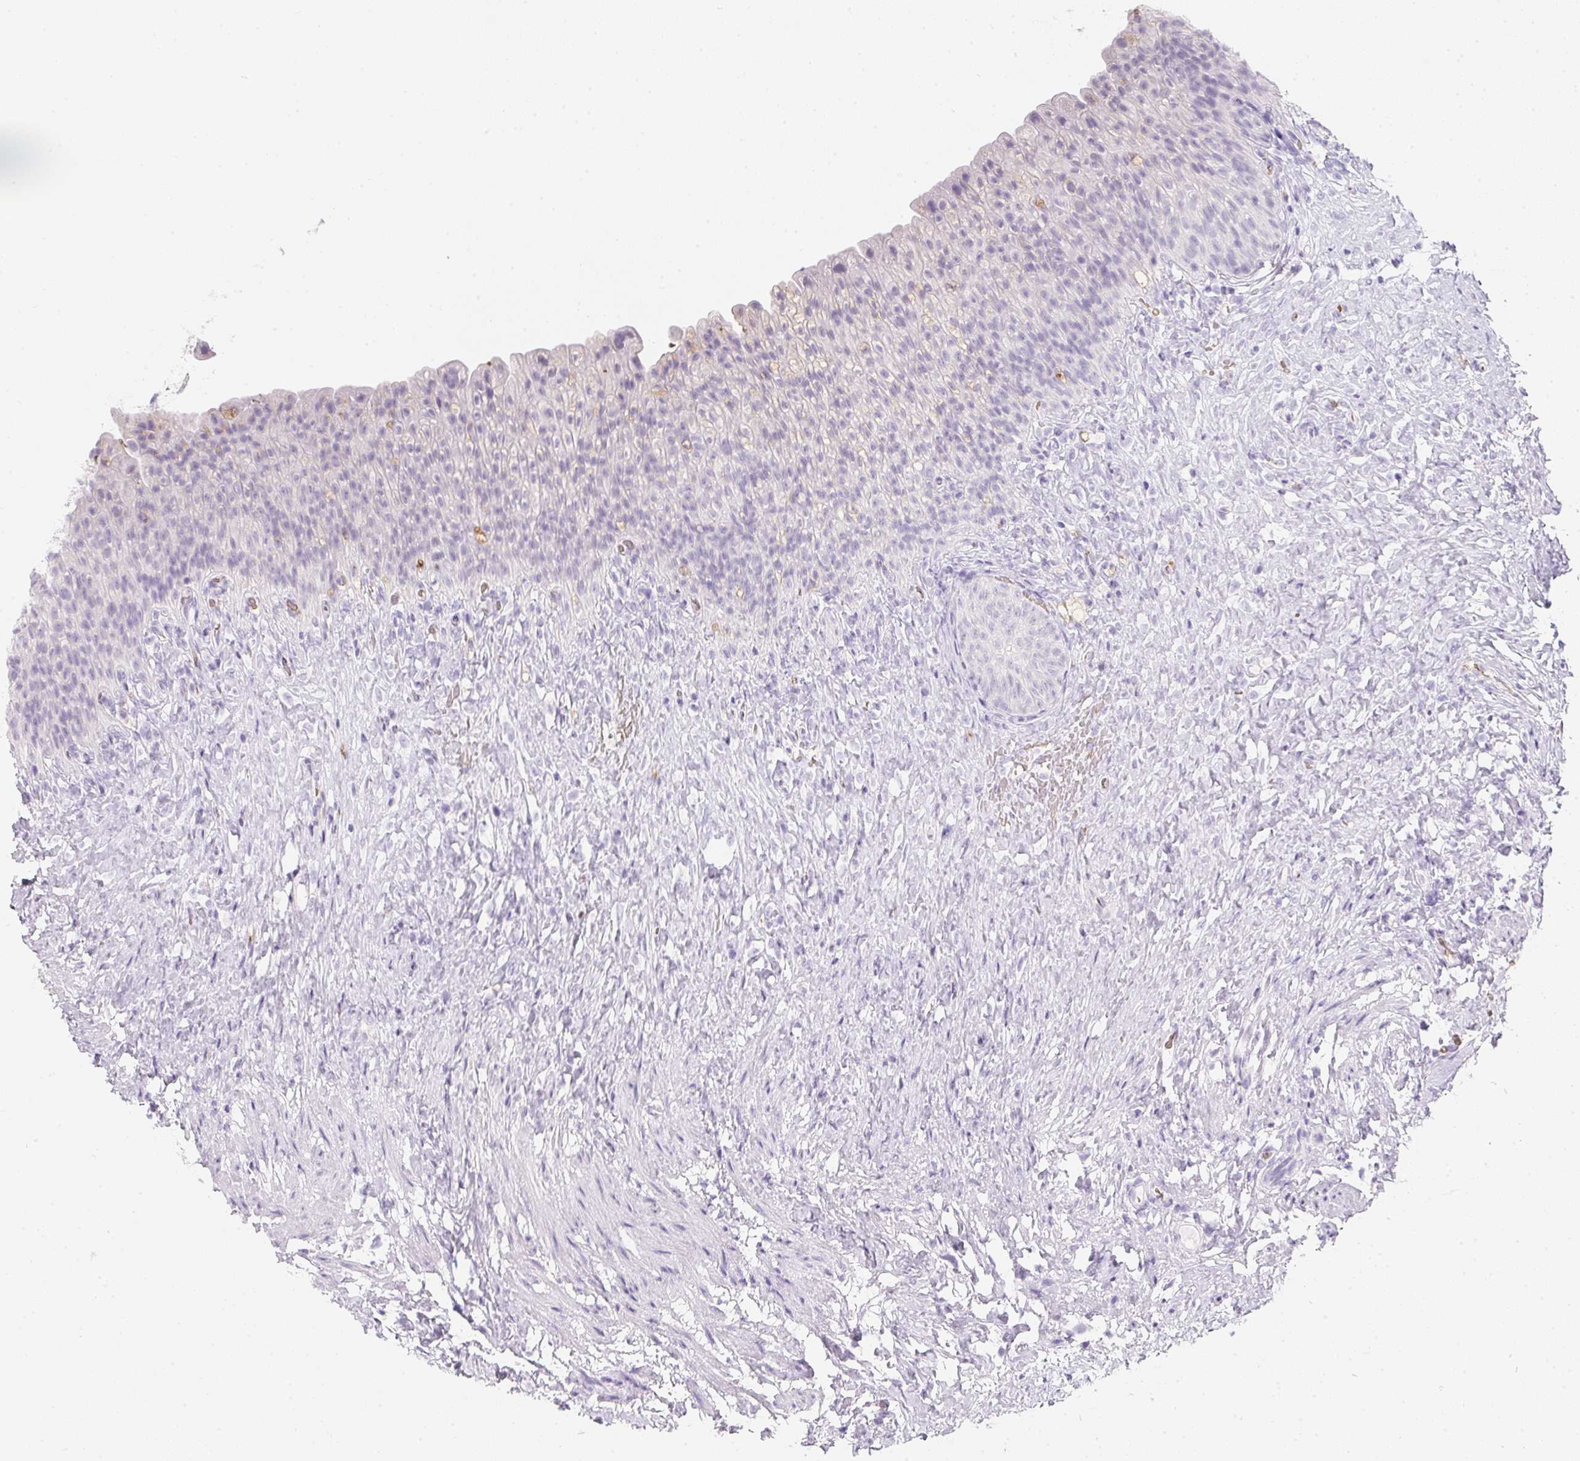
{"staining": {"intensity": "moderate", "quantity": "<25%", "location": "cytoplasmic/membranous"}, "tissue": "urinary bladder", "cell_type": "Urothelial cells", "image_type": "normal", "snomed": [{"axis": "morphology", "description": "Normal tissue, NOS"}, {"axis": "topography", "description": "Urinary bladder"}, {"axis": "topography", "description": "Prostate"}], "caption": "Protein analysis of unremarkable urinary bladder reveals moderate cytoplasmic/membranous positivity in approximately <25% of urothelial cells. The staining was performed using DAB (3,3'-diaminobenzidine), with brown indicating positive protein expression. Nuclei are stained blue with hematoxylin.", "gene": "DCD", "patient": {"sex": "male", "age": 76}}